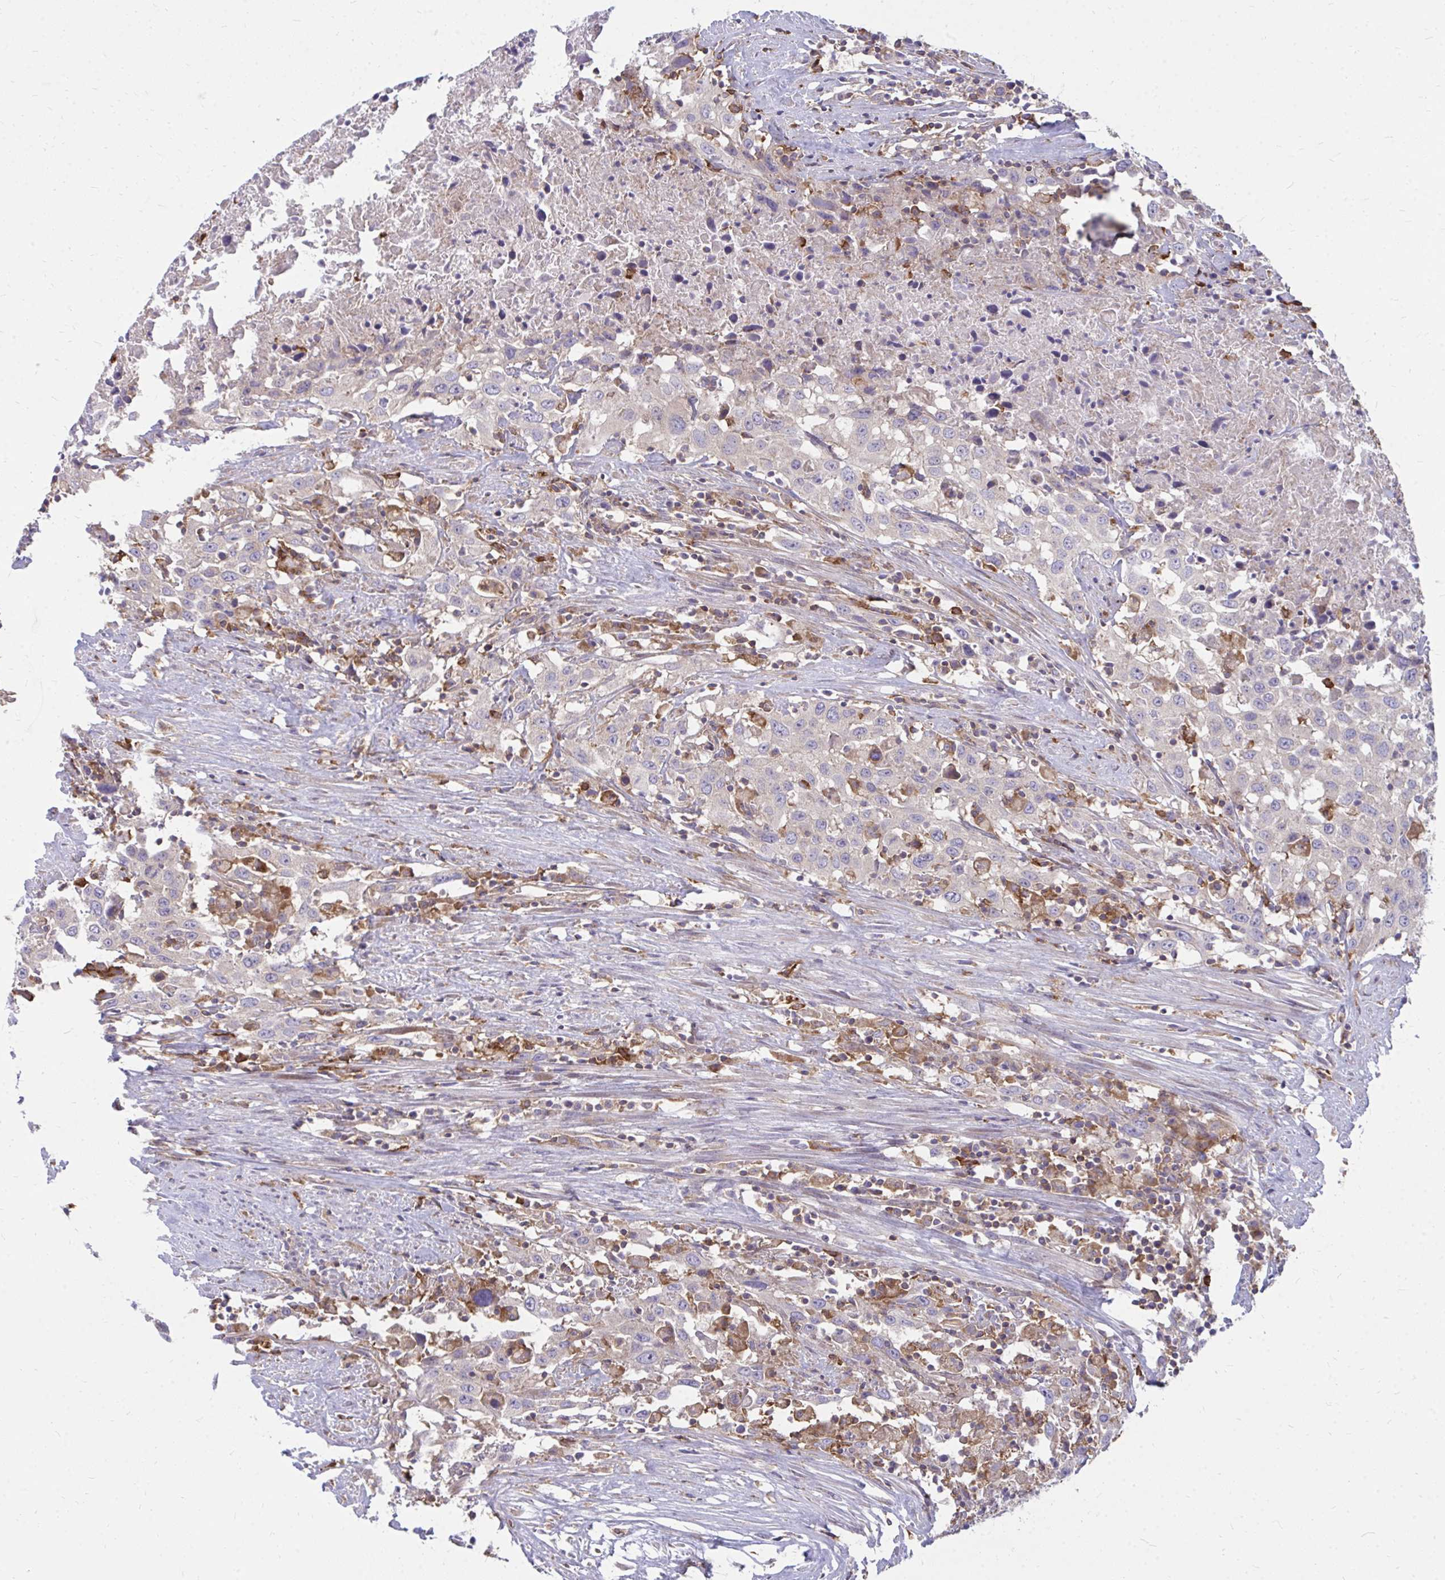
{"staining": {"intensity": "negative", "quantity": "none", "location": "none"}, "tissue": "urothelial cancer", "cell_type": "Tumor cells", "image_type": "cancer", "snomed": [{"axis": "morphology", "description": "Urothelial carcinoma, High grade"}, {"axis": "topography", "description": "Urinary bladder"}], "caption": "Tumor cells show no significant positivity in urothelial carcinoma (high-grade). (DAB (3,3'-diaminobenzidine) immunohistochemistry (IHC) with hematoxylin counter stain).", "gene": "ASAP1", "patient": {"sex": "male", "age": 61}}